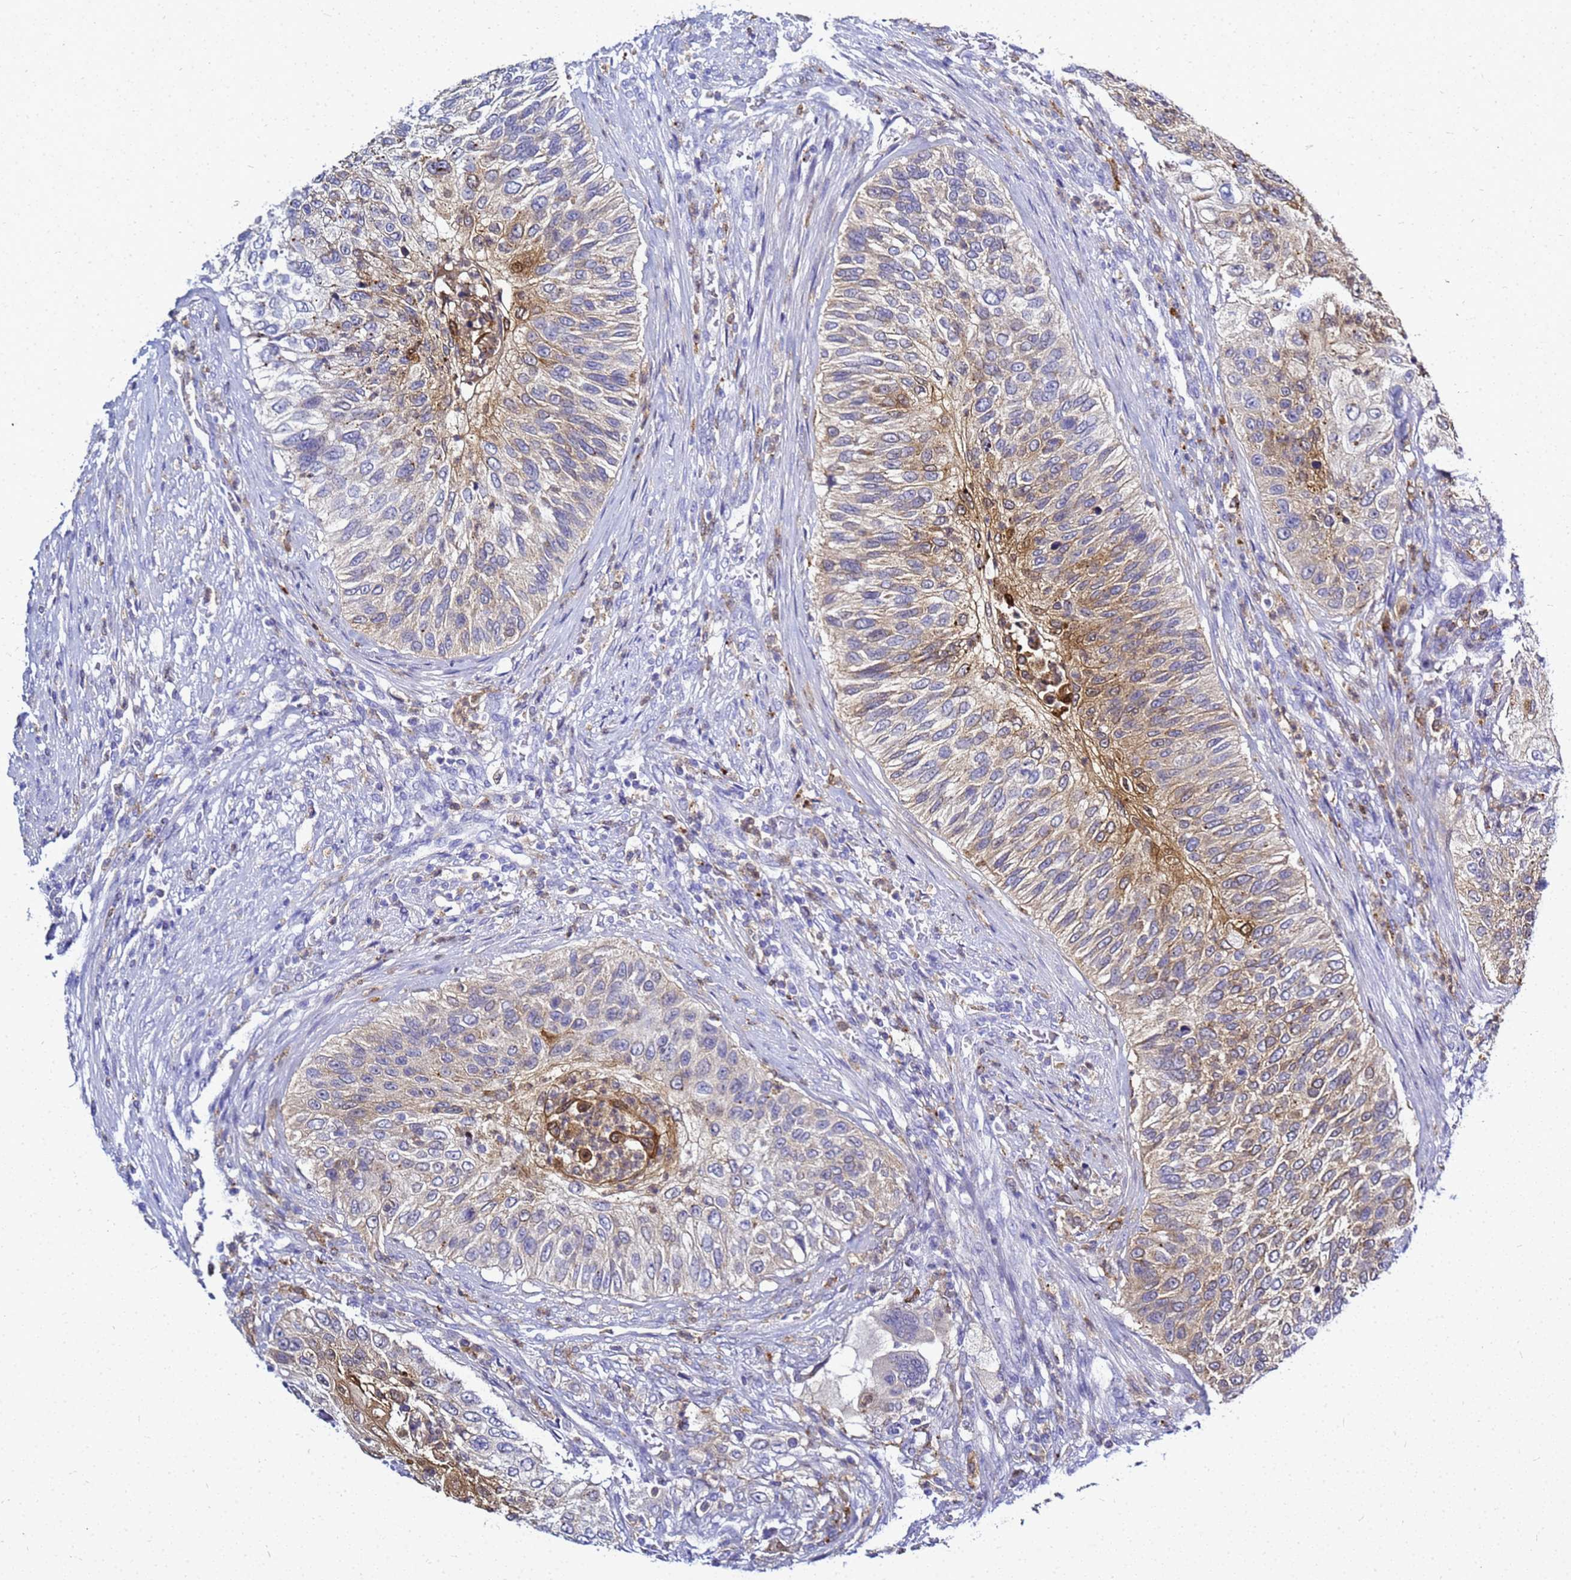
{"staining": {"intensity": "weak", "quantity": "<25%", "location": "cytoplasmic/membranous"}, "tissue": "urothelial cancer", "cell_type": "Tumor cells", "image_type": "cancer", "snomed": [{"axis": "morphology", "description": "Urothelial carcinoma, High grade"}, {"axis": "topography", "description": "Urinary bladder"}], "caption": "This is an immunohistochemistry (IHC) image of human urothelial cancer. There is no staining in tumor cells.", "gene": "CSTA", "patient": {"sex": "female", "age": 60}}